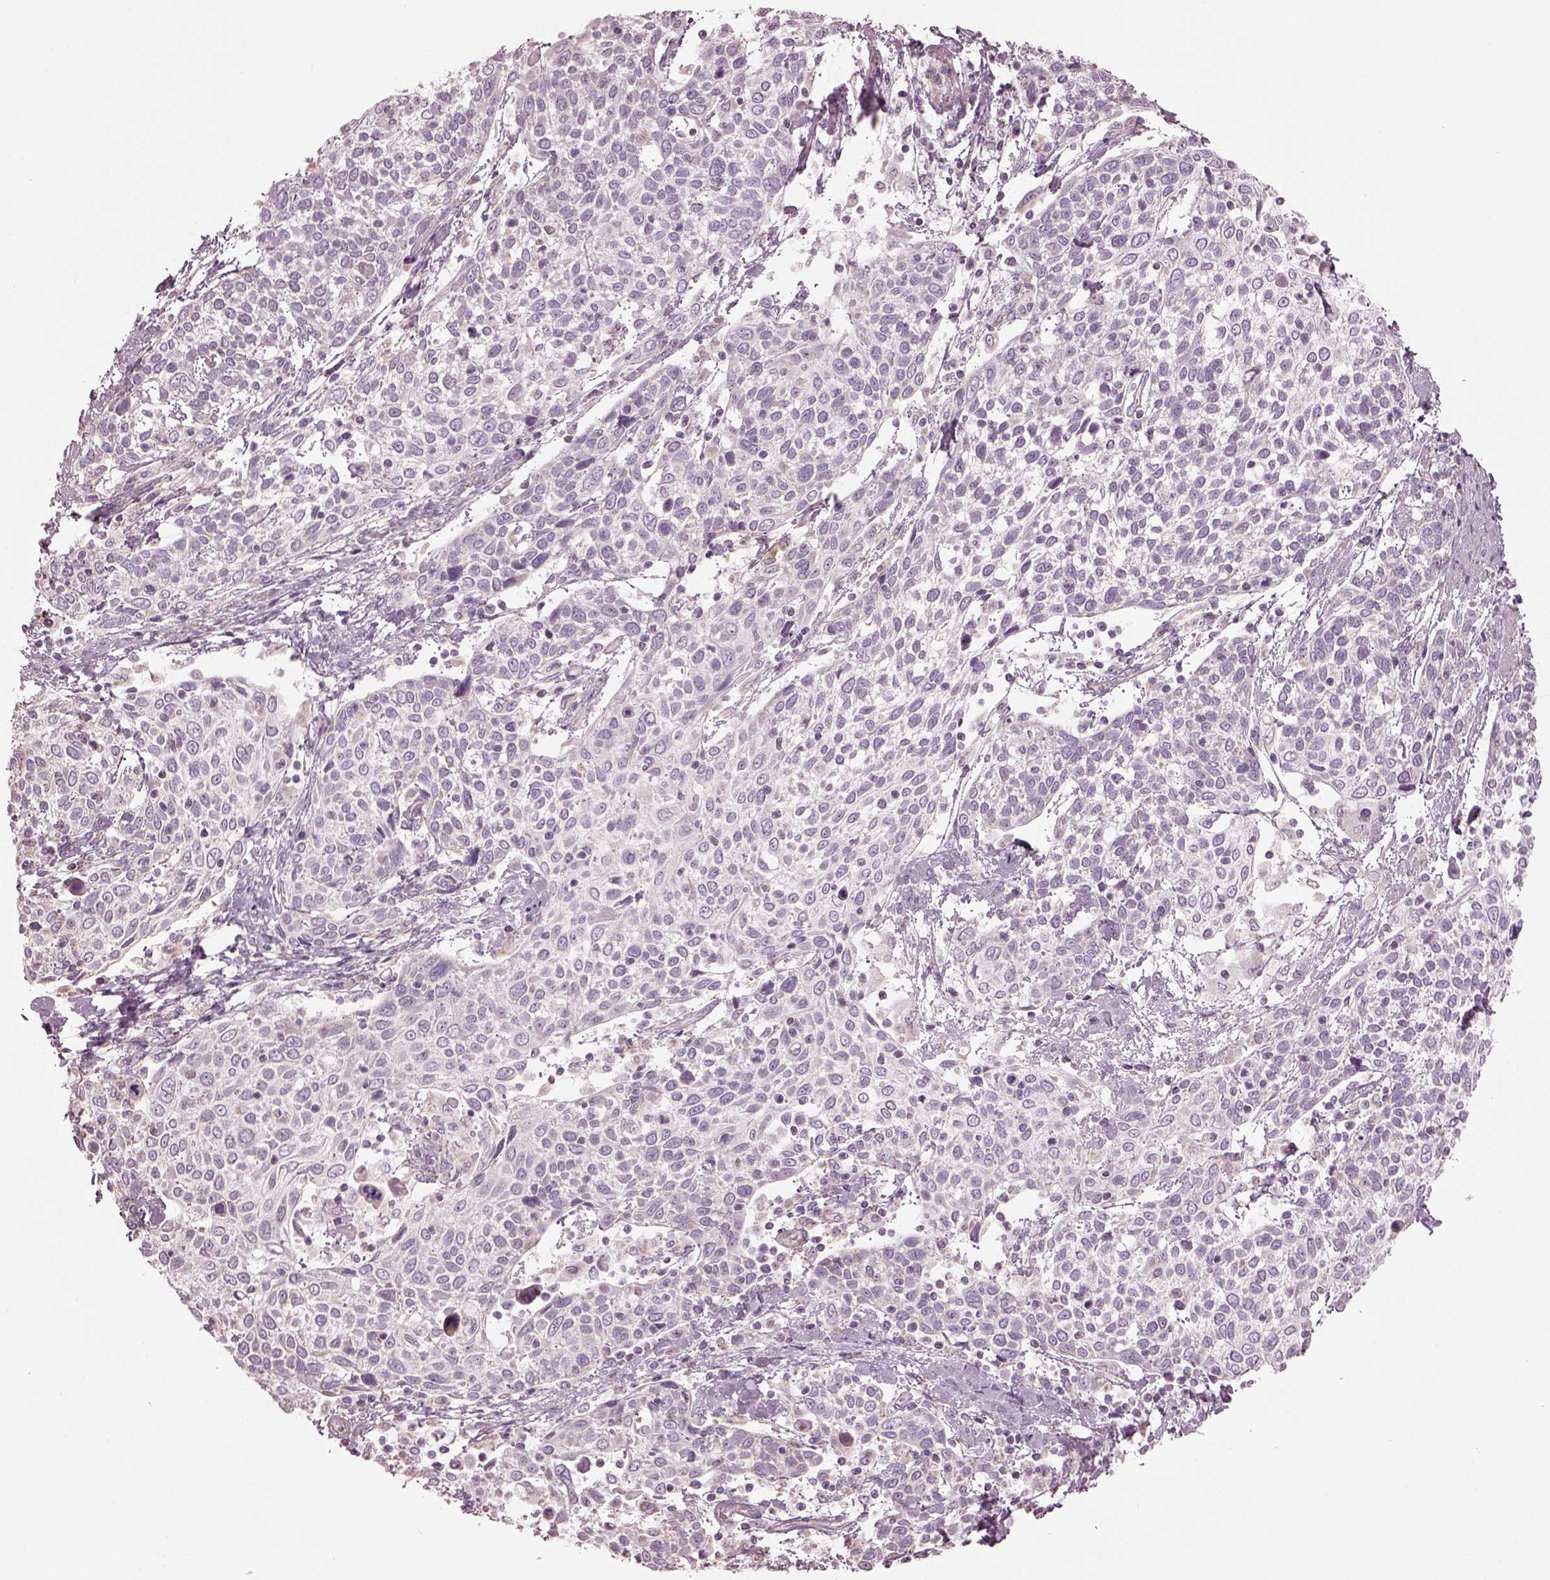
{"staining": {"intensity": "negative", "quantity": "none", "location": "none"}, "tissue": "cervical cancer", "cell_type": "Tumor cells", "image_type": "cancer", "snomed": [{"axis": "morphology", "description": "Squamous cell carcinoma, NOS"}, {"axis": "topography", "description": "Cervix"}], "caption": "A photomicrograph of squamous cell carcinoma (cervical) stained for a protein exhibits no brown staining in tumor cells.", "gene": "SPATA7", "patient": {"sex": "female", "age": 61}}